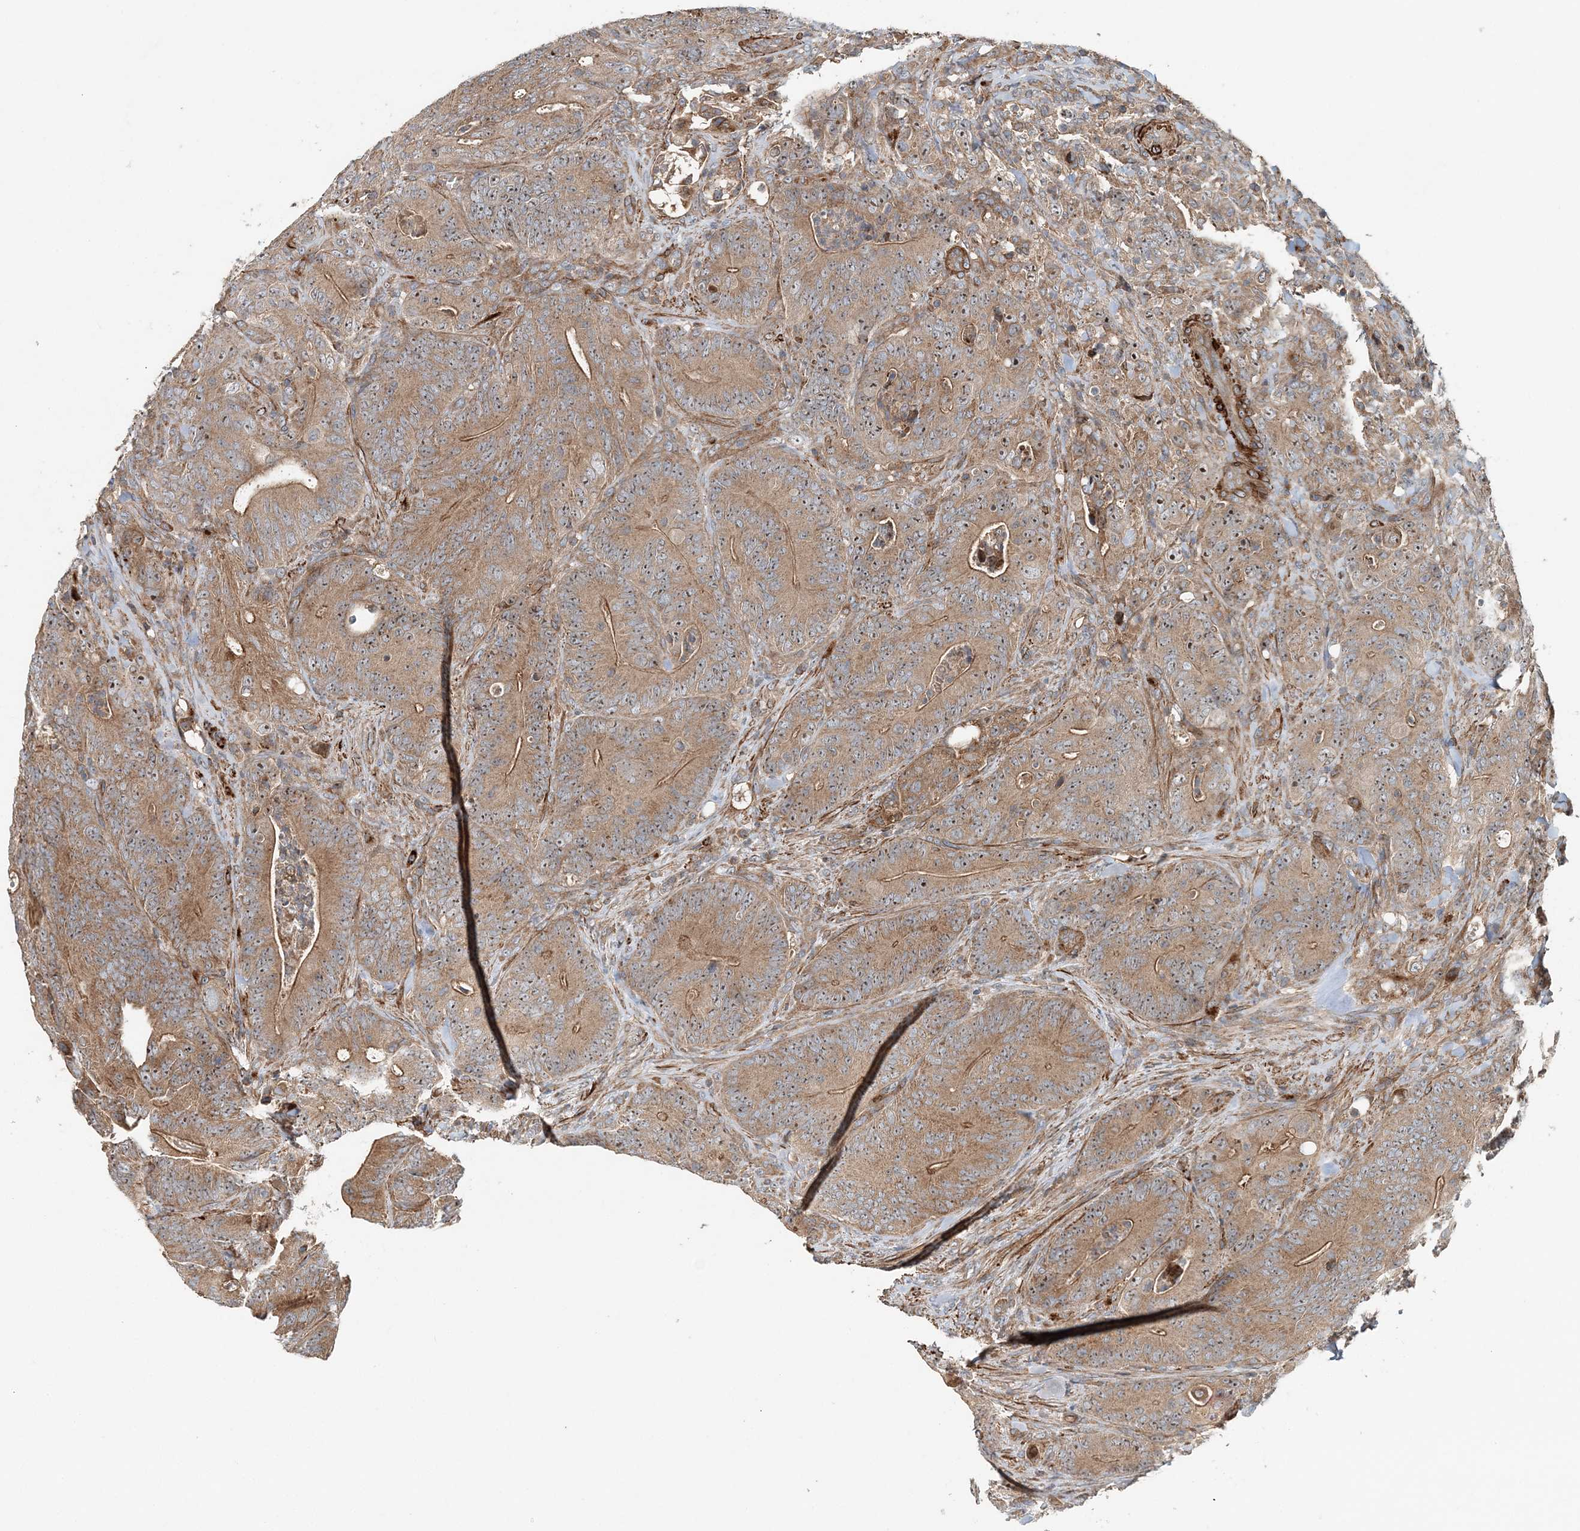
{"staining": {"intensity": "moderate", "quantity": ">75%", "location": "cytoplasmic/membranous,nuclear"}, "tissue": "colorectal cancer", "cell_type": "Tumor cells", "image_type": "cancer", "snomed": [{"axis": "morphology", "description": "Normal tissue, NOS"}, {"axis": "topography", "description": "Colon"}], "caption": "This photomicrograph shows colorectal cancer stained with immunohistochemistry (IHC) to label a protein in brown. The cytoplasmic/membranous and nuclear of tumor cells show moderate positivity for the protein. Nuclei are counter-stained blue.", "gene": "TTI1", "patient": {"sex": "female", "age": 82}}